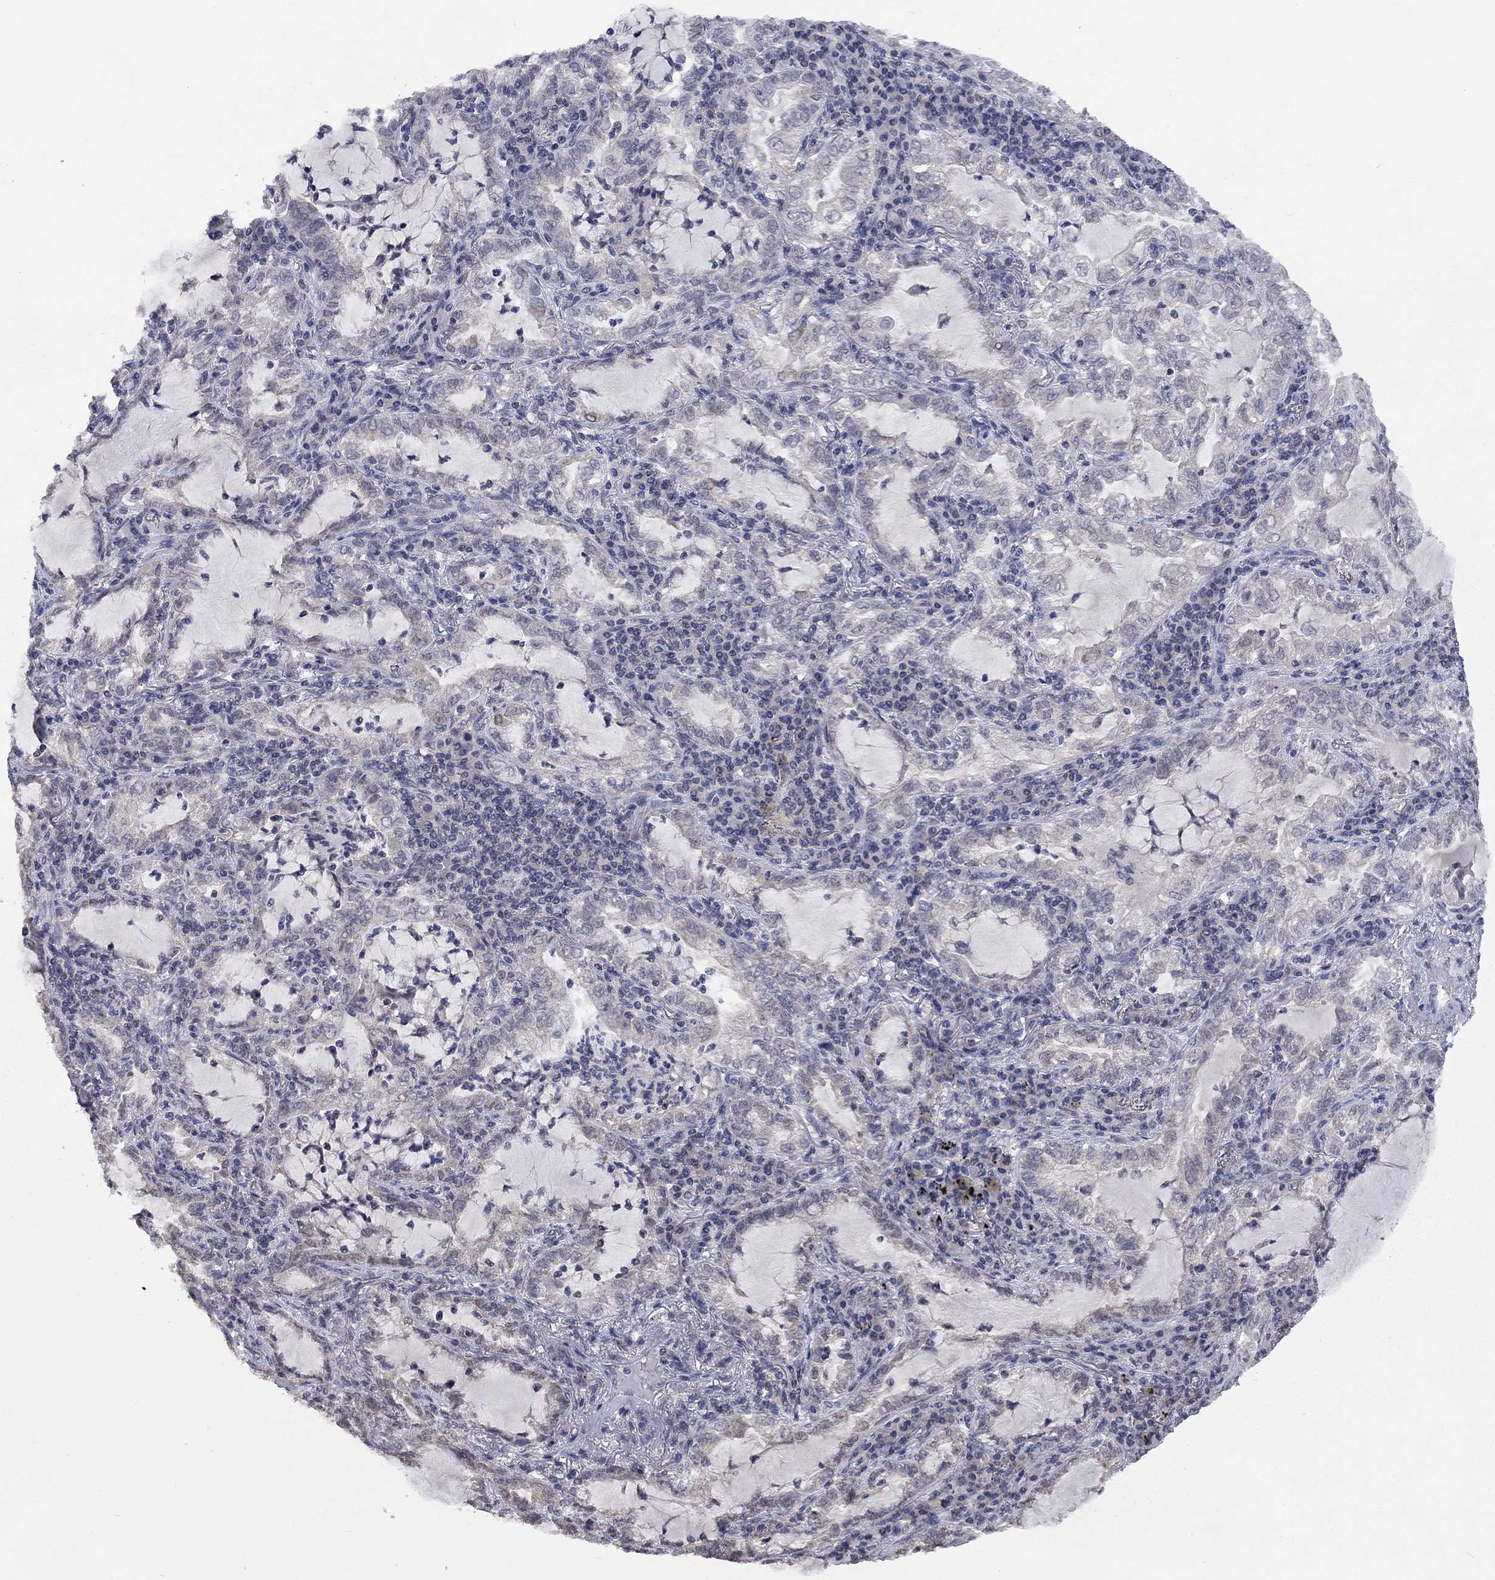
{"staining": {"intensity": "negative", "quantity": "none", "location": "none"}, "tissue": "lung cancer", "cell_type": "Tumor cells", "image_type": "cancer", "snomed": [{"axis": "morphology", "description": "Adenocarcinoma, NOS"}, {"axis": "topography", "description": "Lung"}], "caption": "This is an IHC micrograph of human lung cancer. There is no expression in tumor cells.", "gene": "SPATA33", "patient": {"sex": "female", "age": 73}}